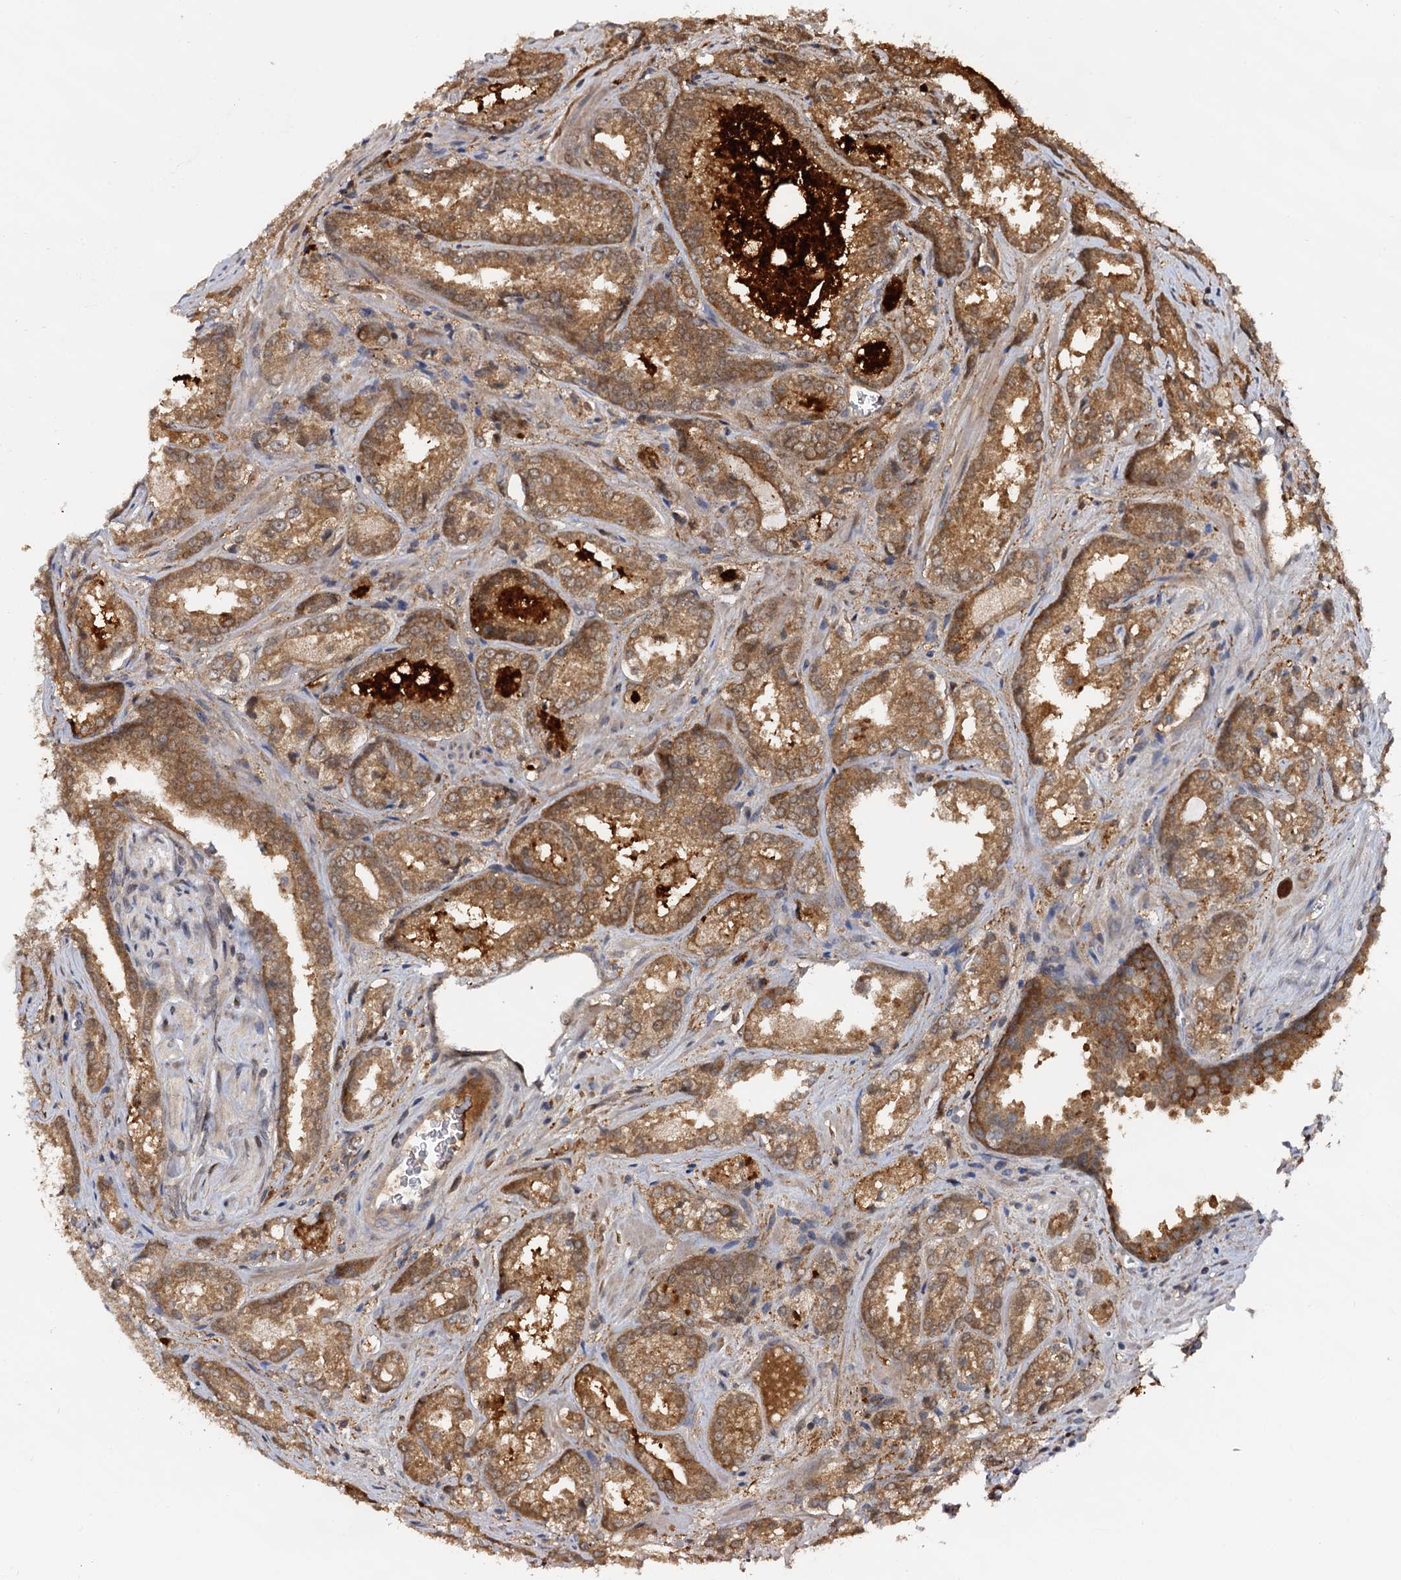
{"staining": {"intensity": "moderate", "quantity": ">75%", "location": "cytoplasmic/membranous"}, "tissue": "prostate cancer", "cell_type": "Tumor cells", "image_type": "cancer", "snomed": [{"axis": "morphology", "description": "Adenocarcinoma, Low grade"}, {"axis": "topography", "description": "Prostate"}], "caption": "This micrograph exhibits prostate cancer (adenocarcinoma (low-grade)) stained with IHC to label a protein in brown. The cytoplasmic/membranous of tumor cells show moderate positivity for the protein. Nuclei are counter-stained blue.", "gene": "SELENOP", "patient": {"sex": "male", "age": 47}}